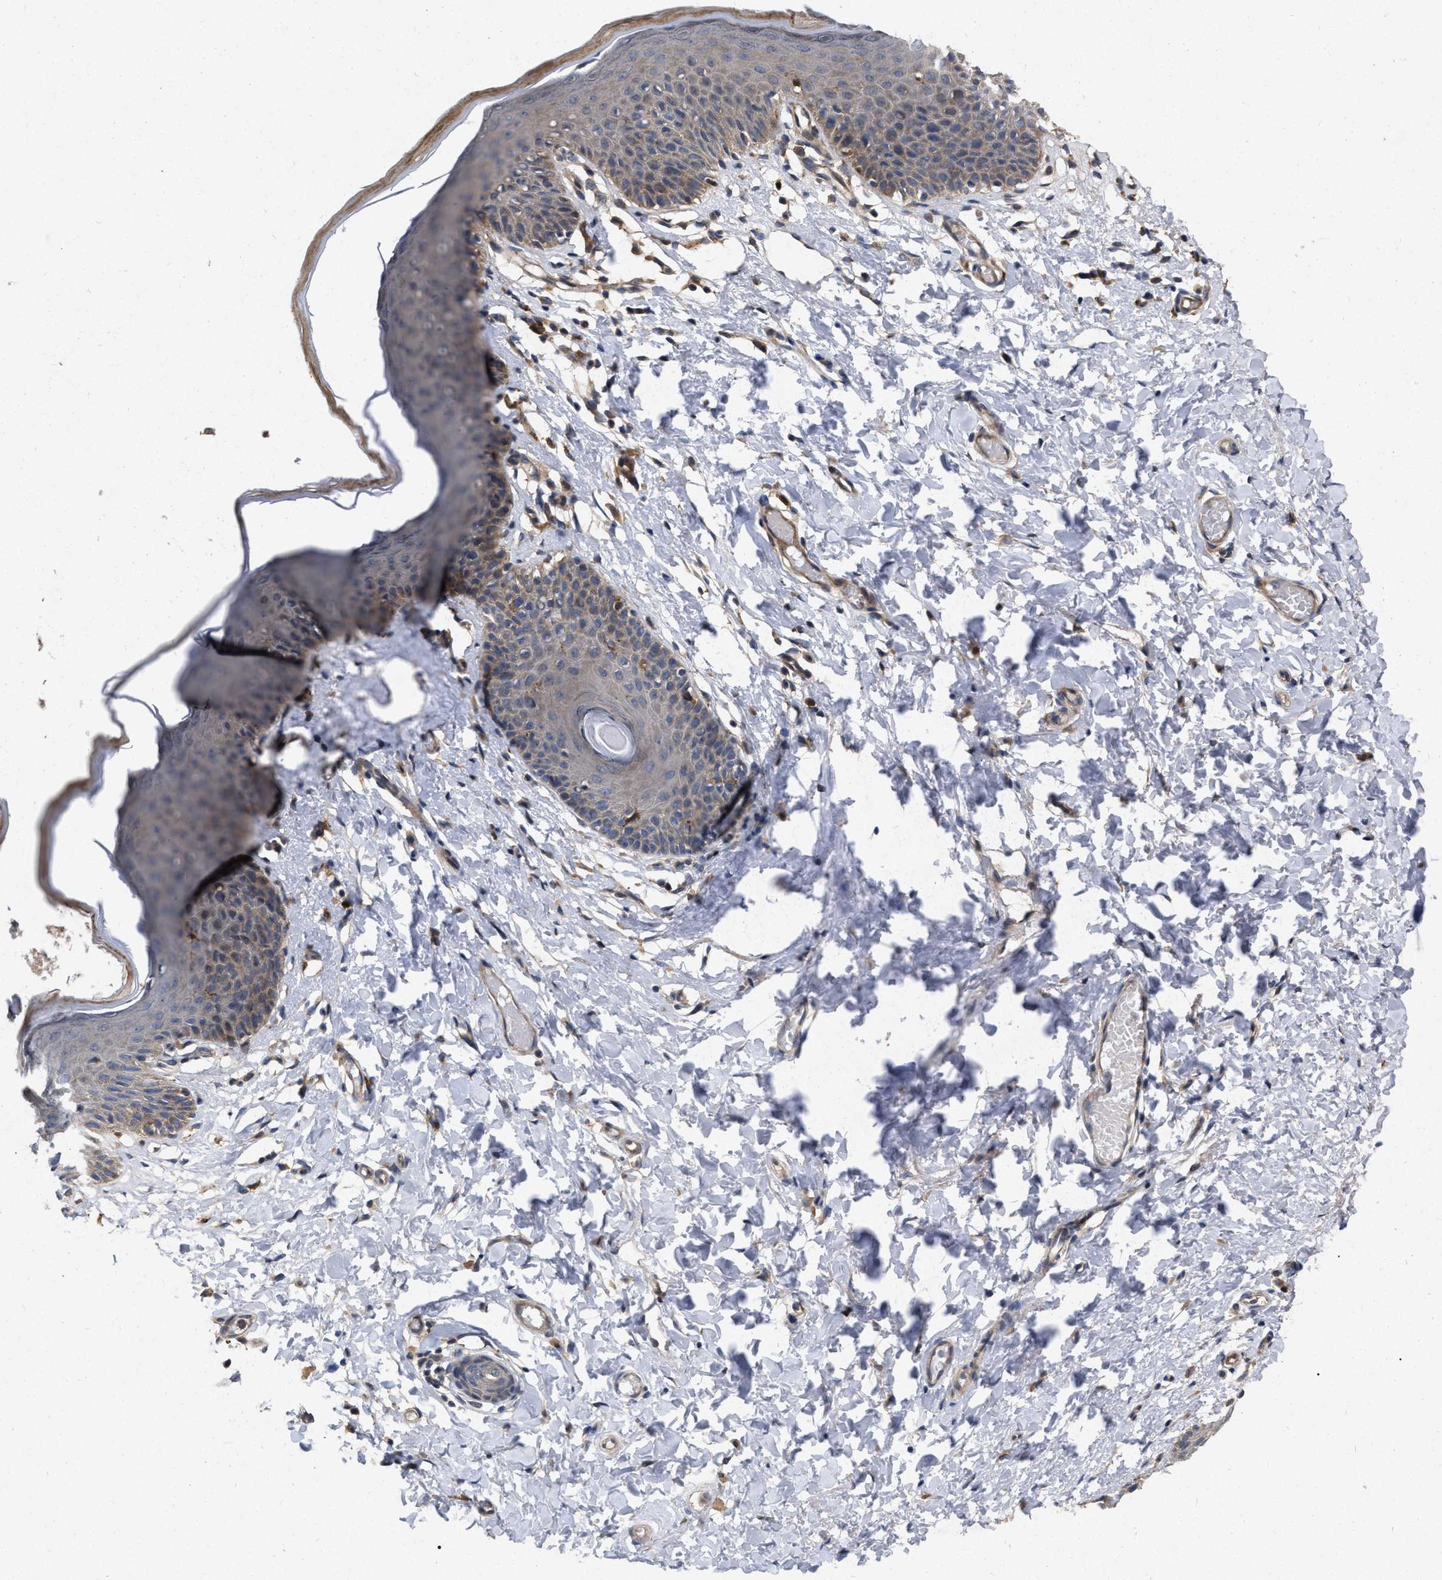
{"staining": {"intensity": "moderate", "quantity": "25%-75%", "location": "cytoplasmic/membranous"}, "tissue": "skin", "cell_type": "Epidermal cells", "image_type": "normal", "snomed": [{"axis": "morphology", "description": "Normal tissue, NOS"}, {"axis": "topography", "description": "Vulva"}], "caption": "The photomicrograph reveals immunohistochemical staining of normal skin. There is moderate cytoplasmic/membranous staining is present in approximately 25%-75% of epidermal cells.", "gene": "CDKN2C", "patient": {"sex": "female", "age": 66}}